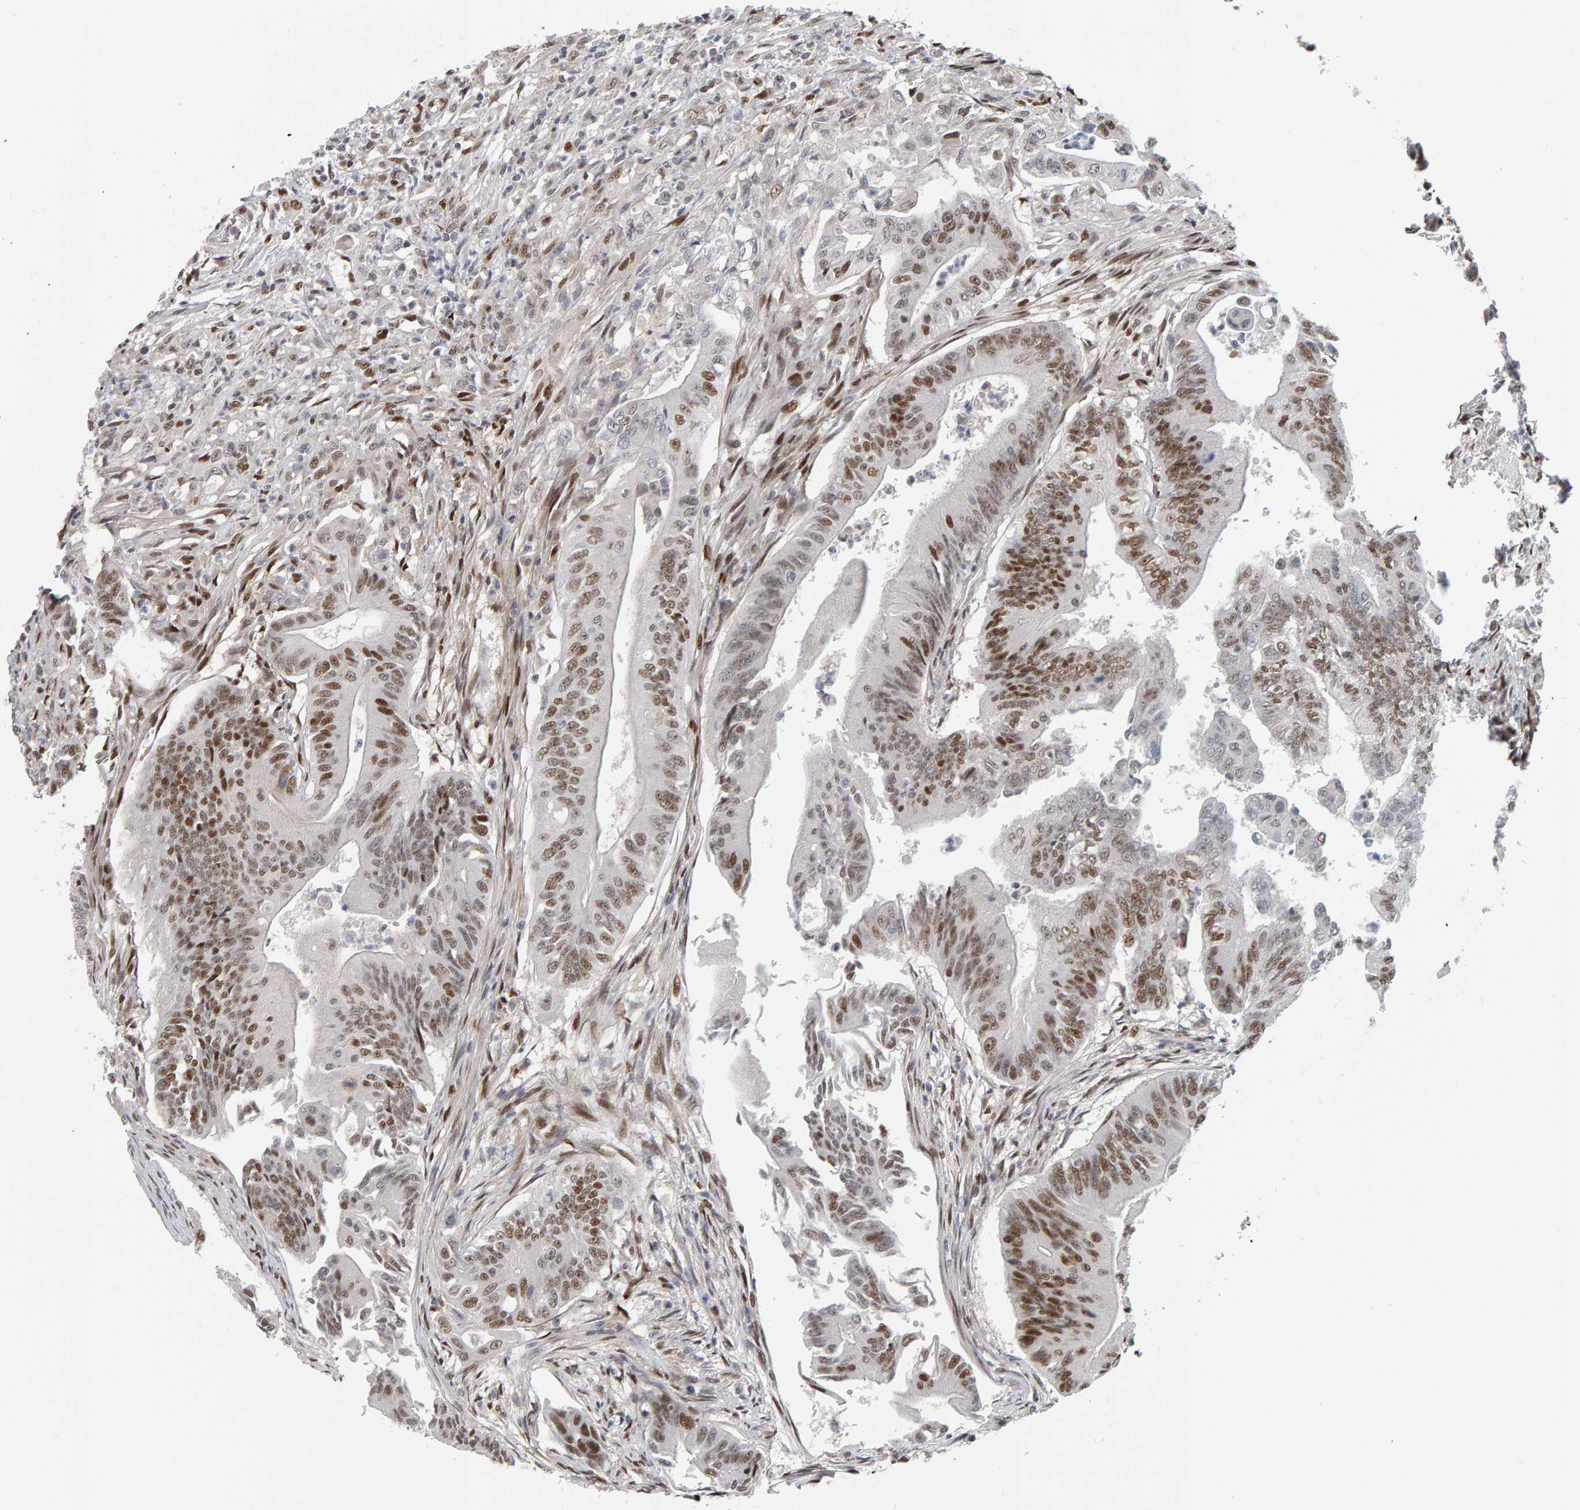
{"staining": {"intensity": "moderate", "quantity": ">75%", "location": "nuclear"}, "tissue": "colorectal cancer", "cell_type": "Tumor cells", "image_type": "cancer", "snomed": [{"axis": "morphology", "description": "Adenoma, NOS"}, {"axis": "morphology", "description": "Adenocarcinoma, NOS"}, {"axis": "topography", "description": "Colon"}], "caption": "IHC histopathology image of adenocarcinoma (colorectal) stained for a protein (brown), which shows medium levels of moderate nuclear staining in approximately >75% of tumor cells.", "gene": "ATF7IP", "patient": {"sex": "male", "age": 79}}